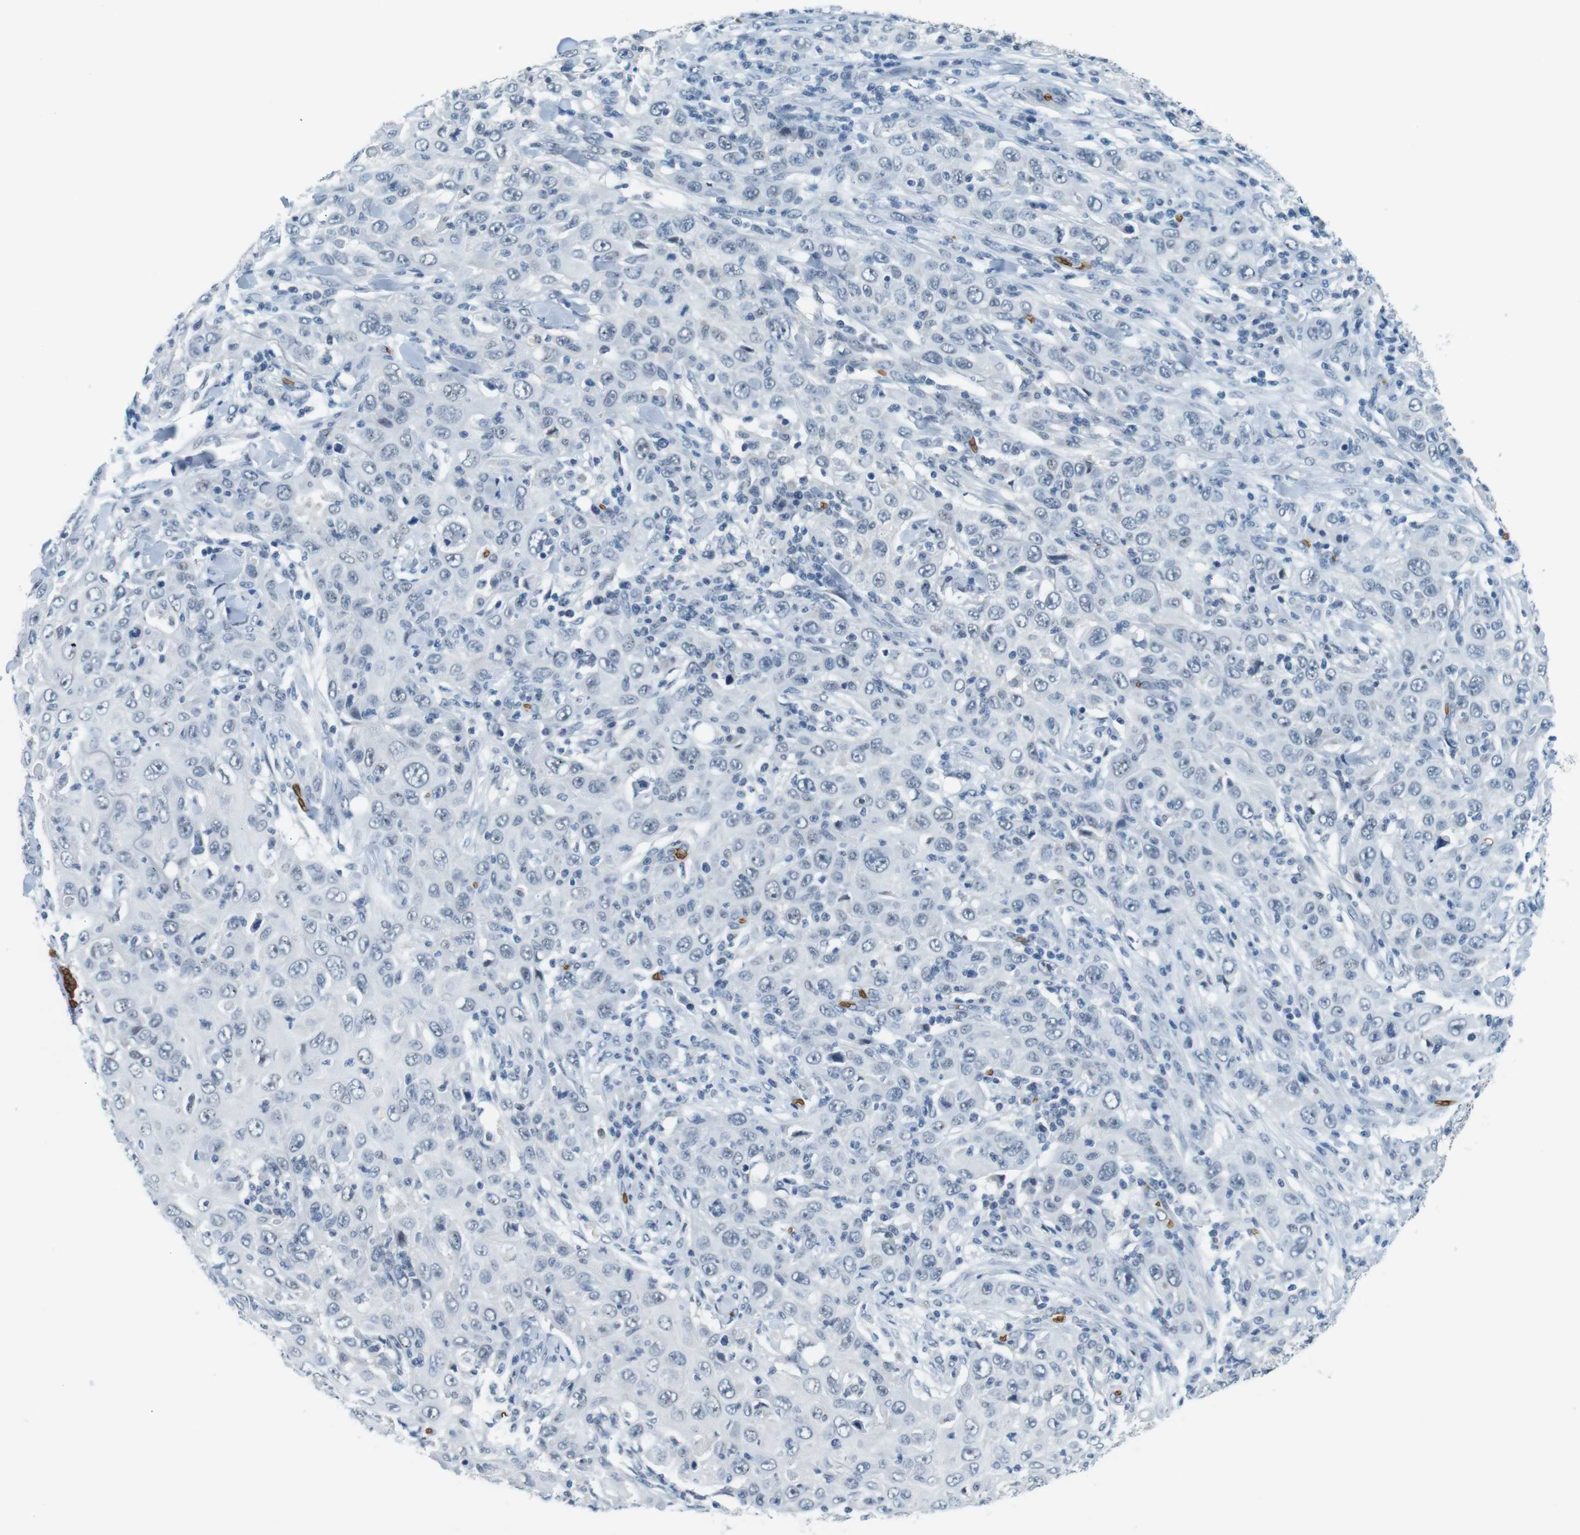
{"staining": {"intensity": "negative", "quantity": "none", "location": "none"}, "tissue": "skin cancer", "cell_type": "Tumor cells", "image_type": "cancer", "snomed": [{"axis": "morphology", "description": "Squamous cell carcinoma, NOS"}, {"axis": "topography", "description": "Skin"}], "caption": "Skin cancer (squamous cell carcinoma) stained for a protein using IHC displays no positivity tumor cells.", "gene": "SLC4A1", "patient": {"sex": "female", "age": 88}}